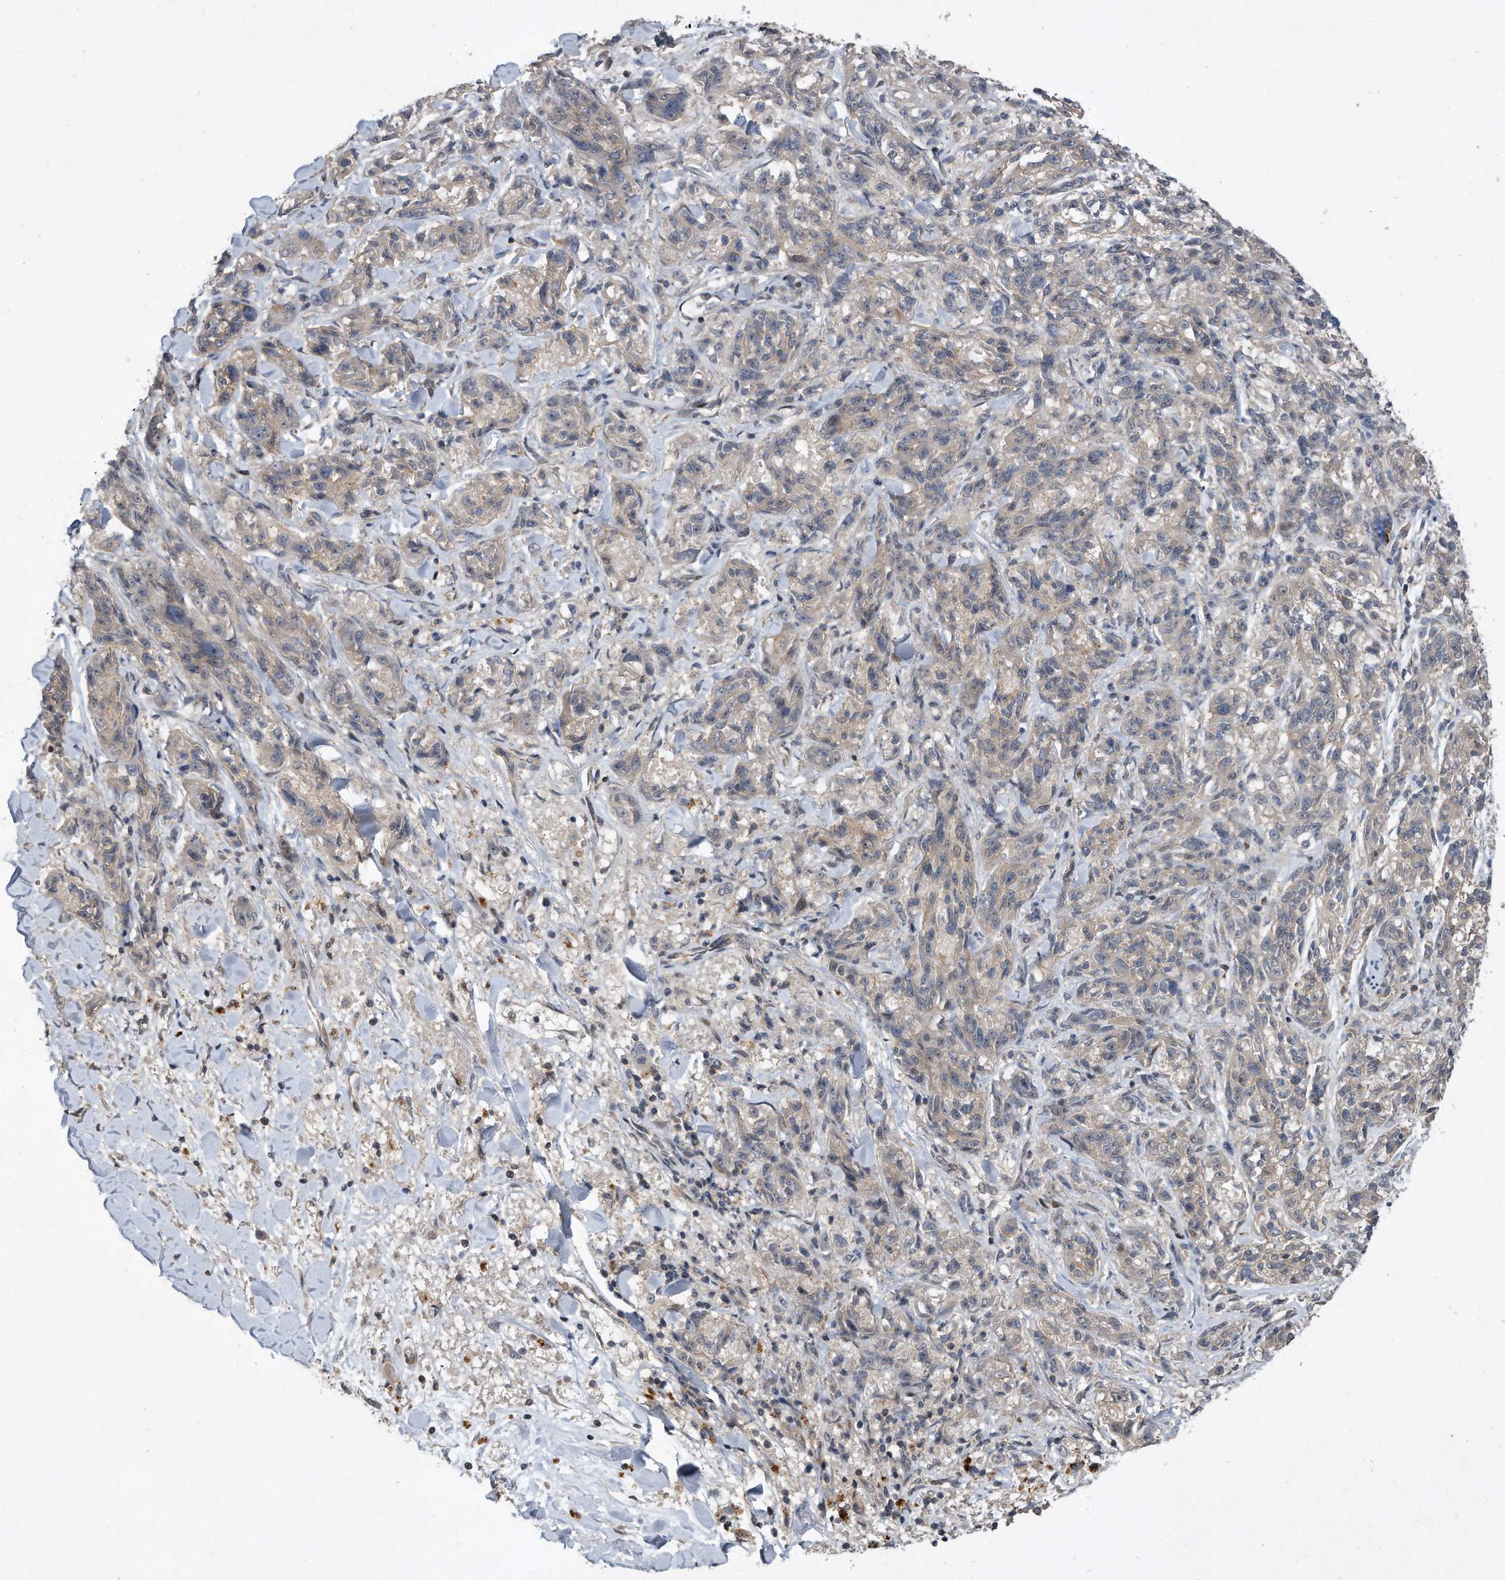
{"staining": {"intensity": "negative", "quantity": "none", "location": "none"}, "tissue": "melanoma", "cell_type": "Tumor cells", "image_type": "cancer", "snomed": [{"axis": "morphology", "description": "Malignant melanoma, NOS"}, {"axis": "topography", "description": "Skin"}], "caption": "The image demonstrates no staining of tumor cells in malignant melanoma.", "gene": "PGBD2", "patient": {"sex": "male", "age": 53}}